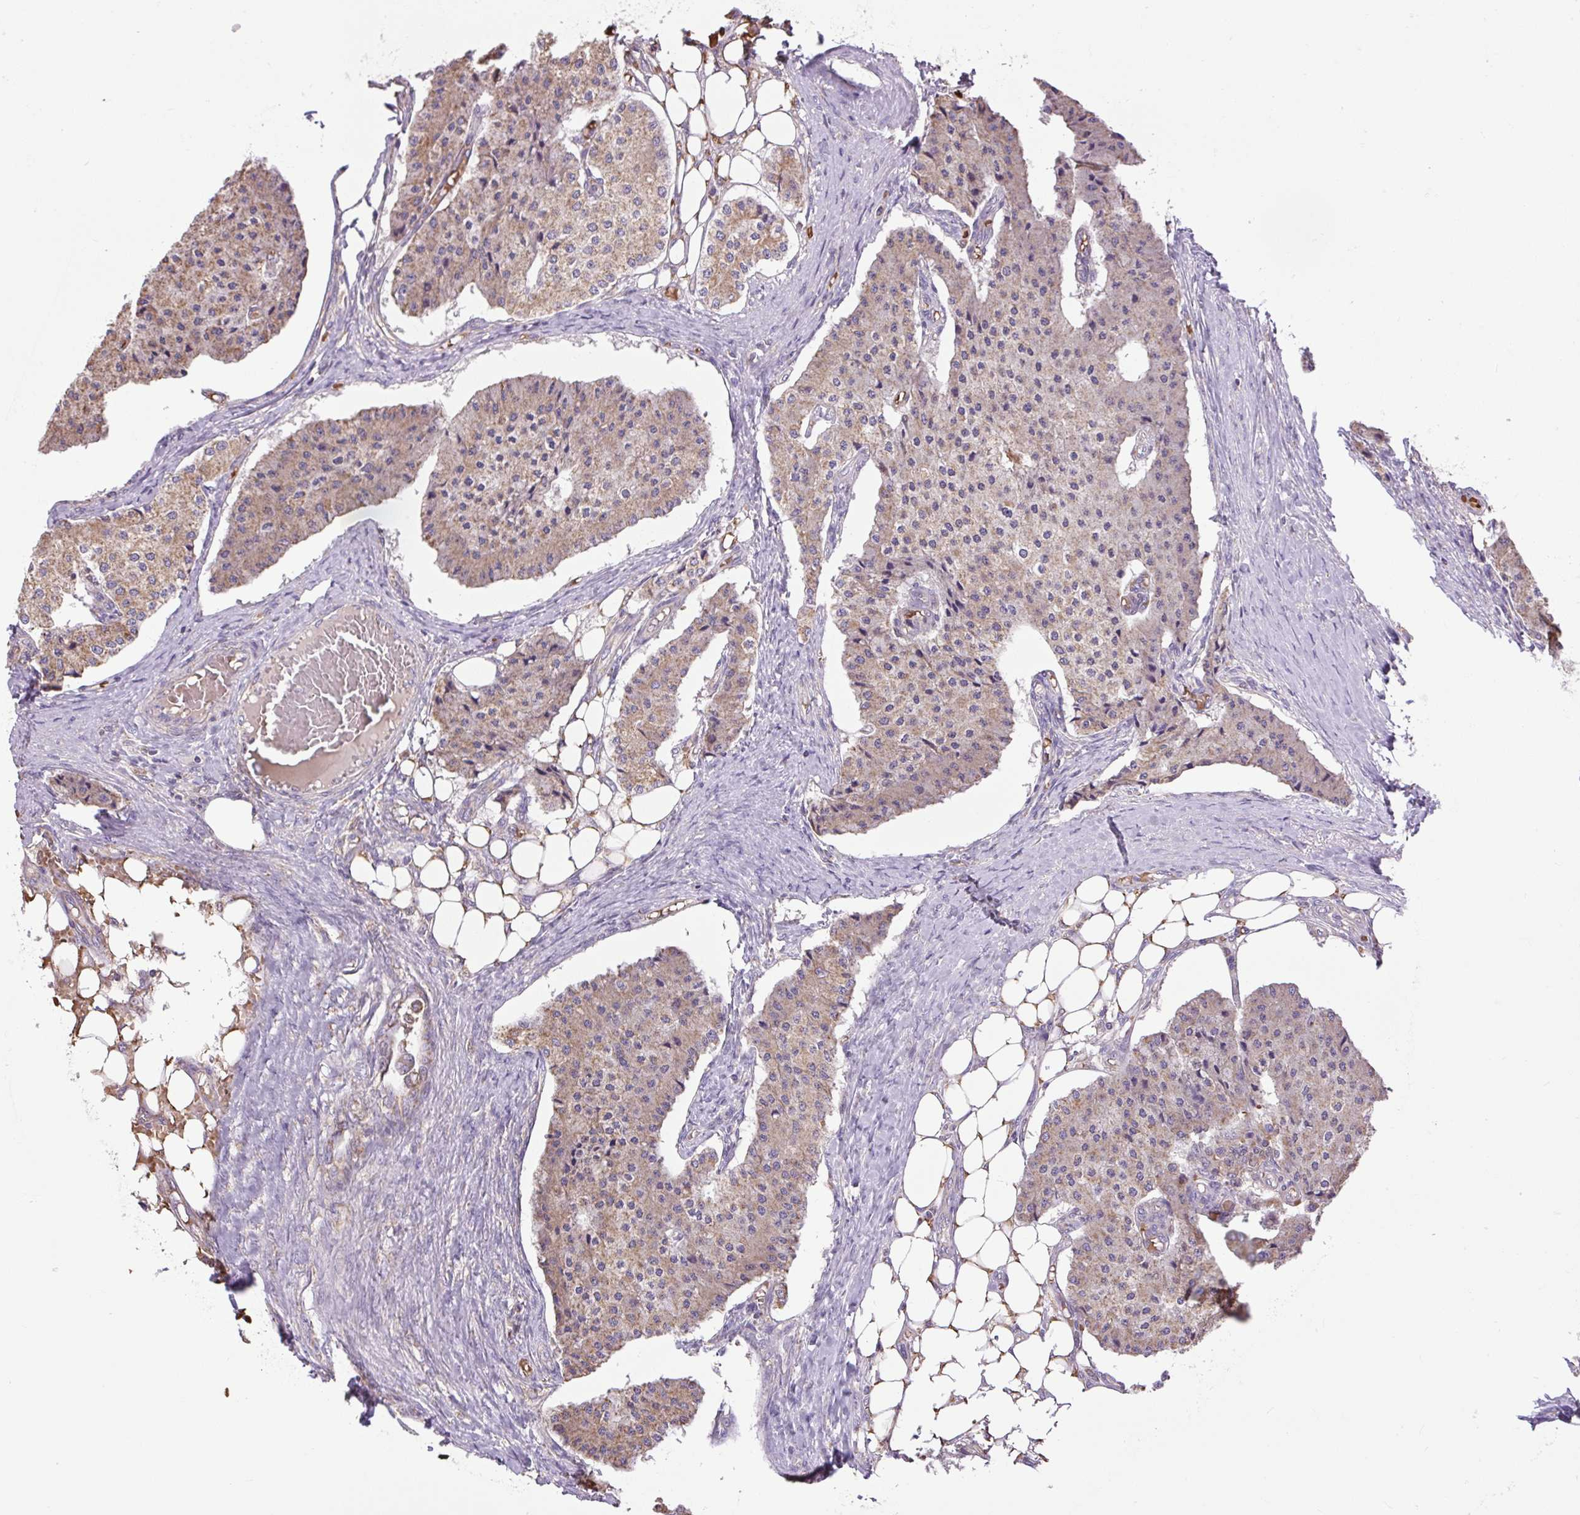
{"staining": {"intensity": "moderate", "quantity": ">75%", "location": "cytoplasmic/membranous"}, "tissue": "carcinoid", "cell_type": "Tumor cells", "image_type": "cancer", "snomed": [{"axis": "morphology", "description": "Carcinoid, malignant, NOS"}, {"axis": "topography", "description": "Colon"}], "caption": "About >75% of tumor cells in malignant carcinoid display moderate cytoplasmic/membranous protein expression as visualized by brown immunohistochemical staining.", "gene": "PLCG1", "patient": {"sex": "female", "age": 52}}